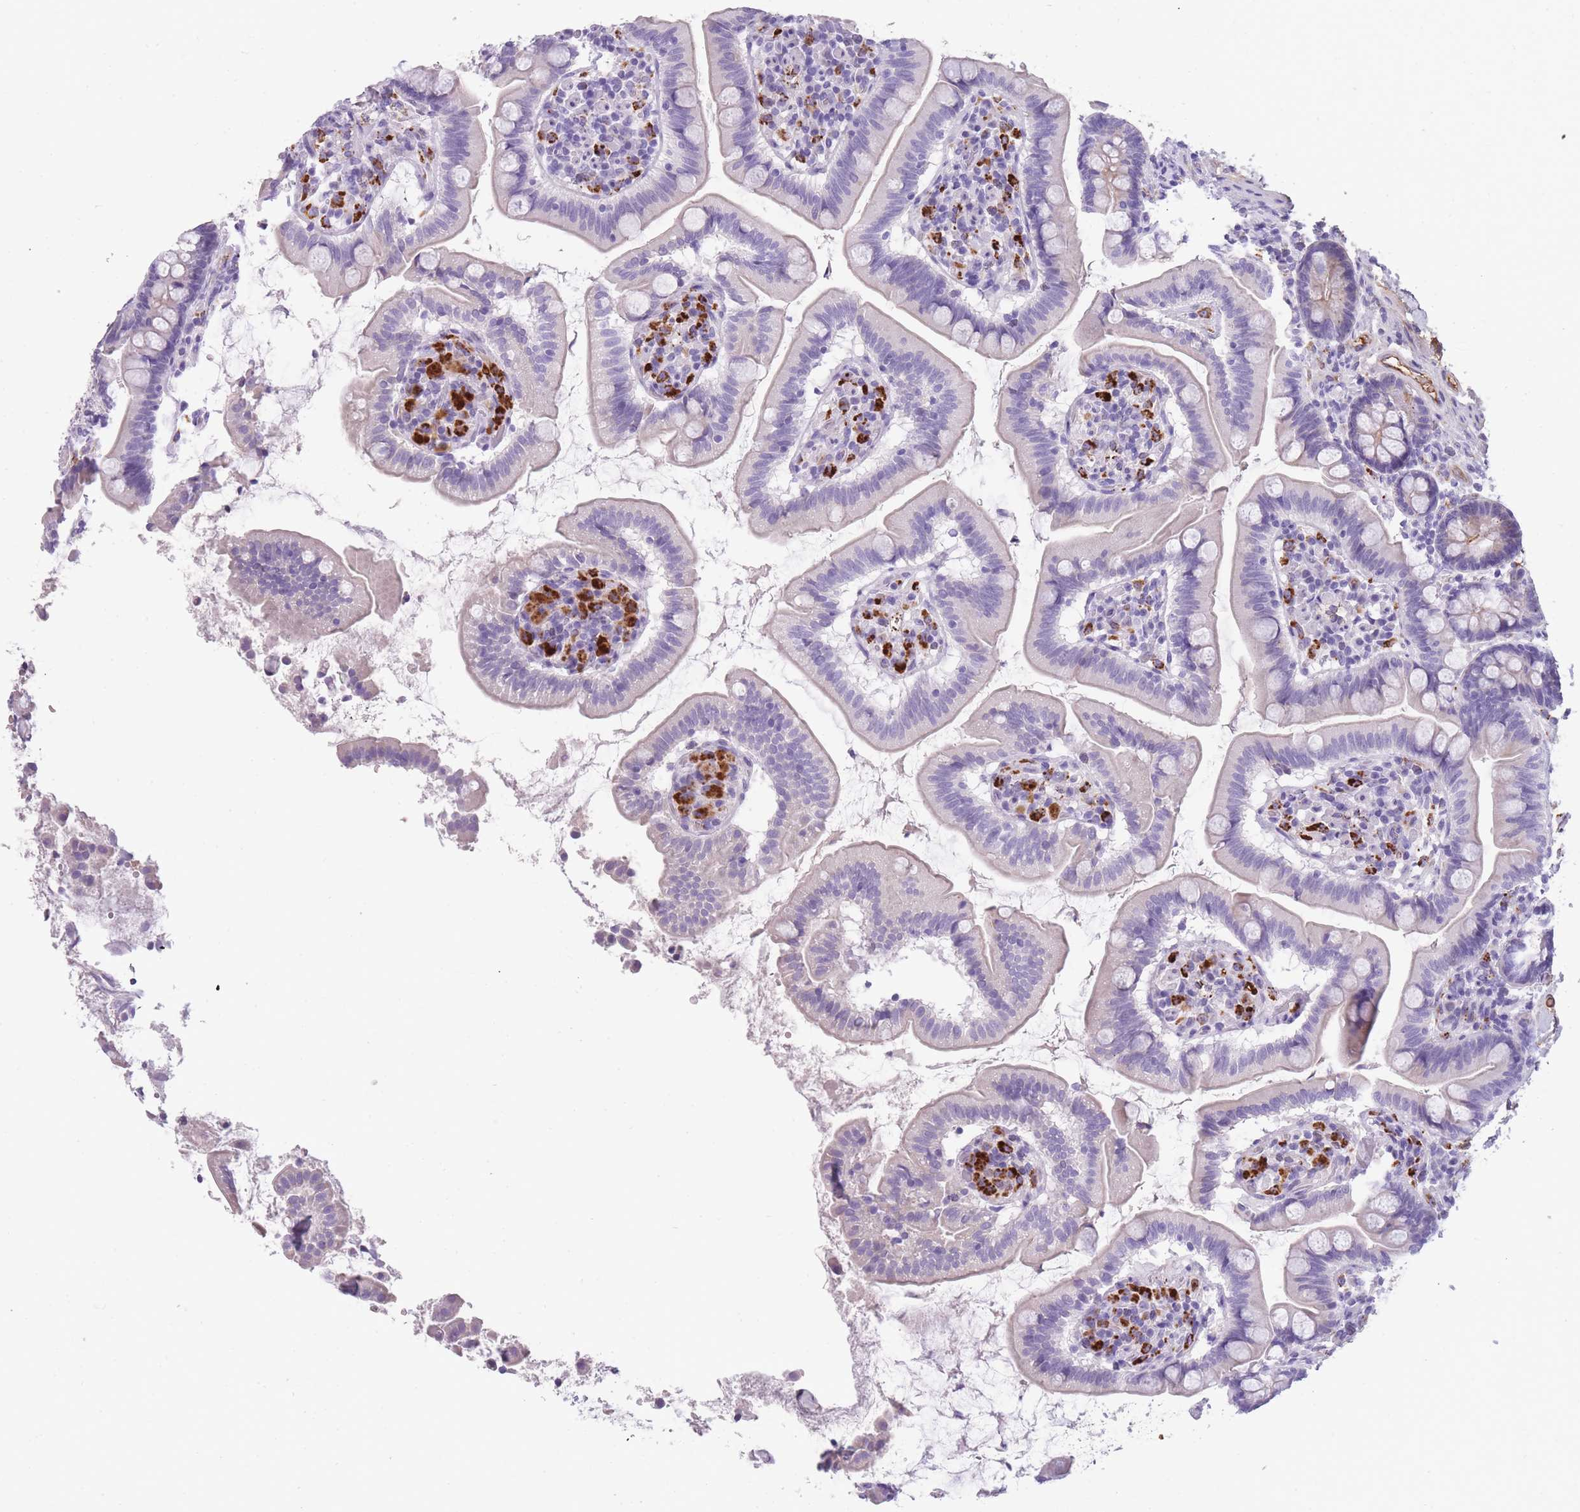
{"staining": {"intensity": "negative", "quantity": "none", "location": "none"}, "tissue": "small intestine", "cell_type": "Glandular cells", "image_type": "normal", "snomed": [{"axis": "morphology", "description": "Normal tissue, NOS"}, {"axis": "topography", "description": "Small intestine"}], "caption": "The image reveals no staining of glandular cells in normal small intestine.", "gene": "GNAT1", "patient": {"sex": "female", "age": 64}}